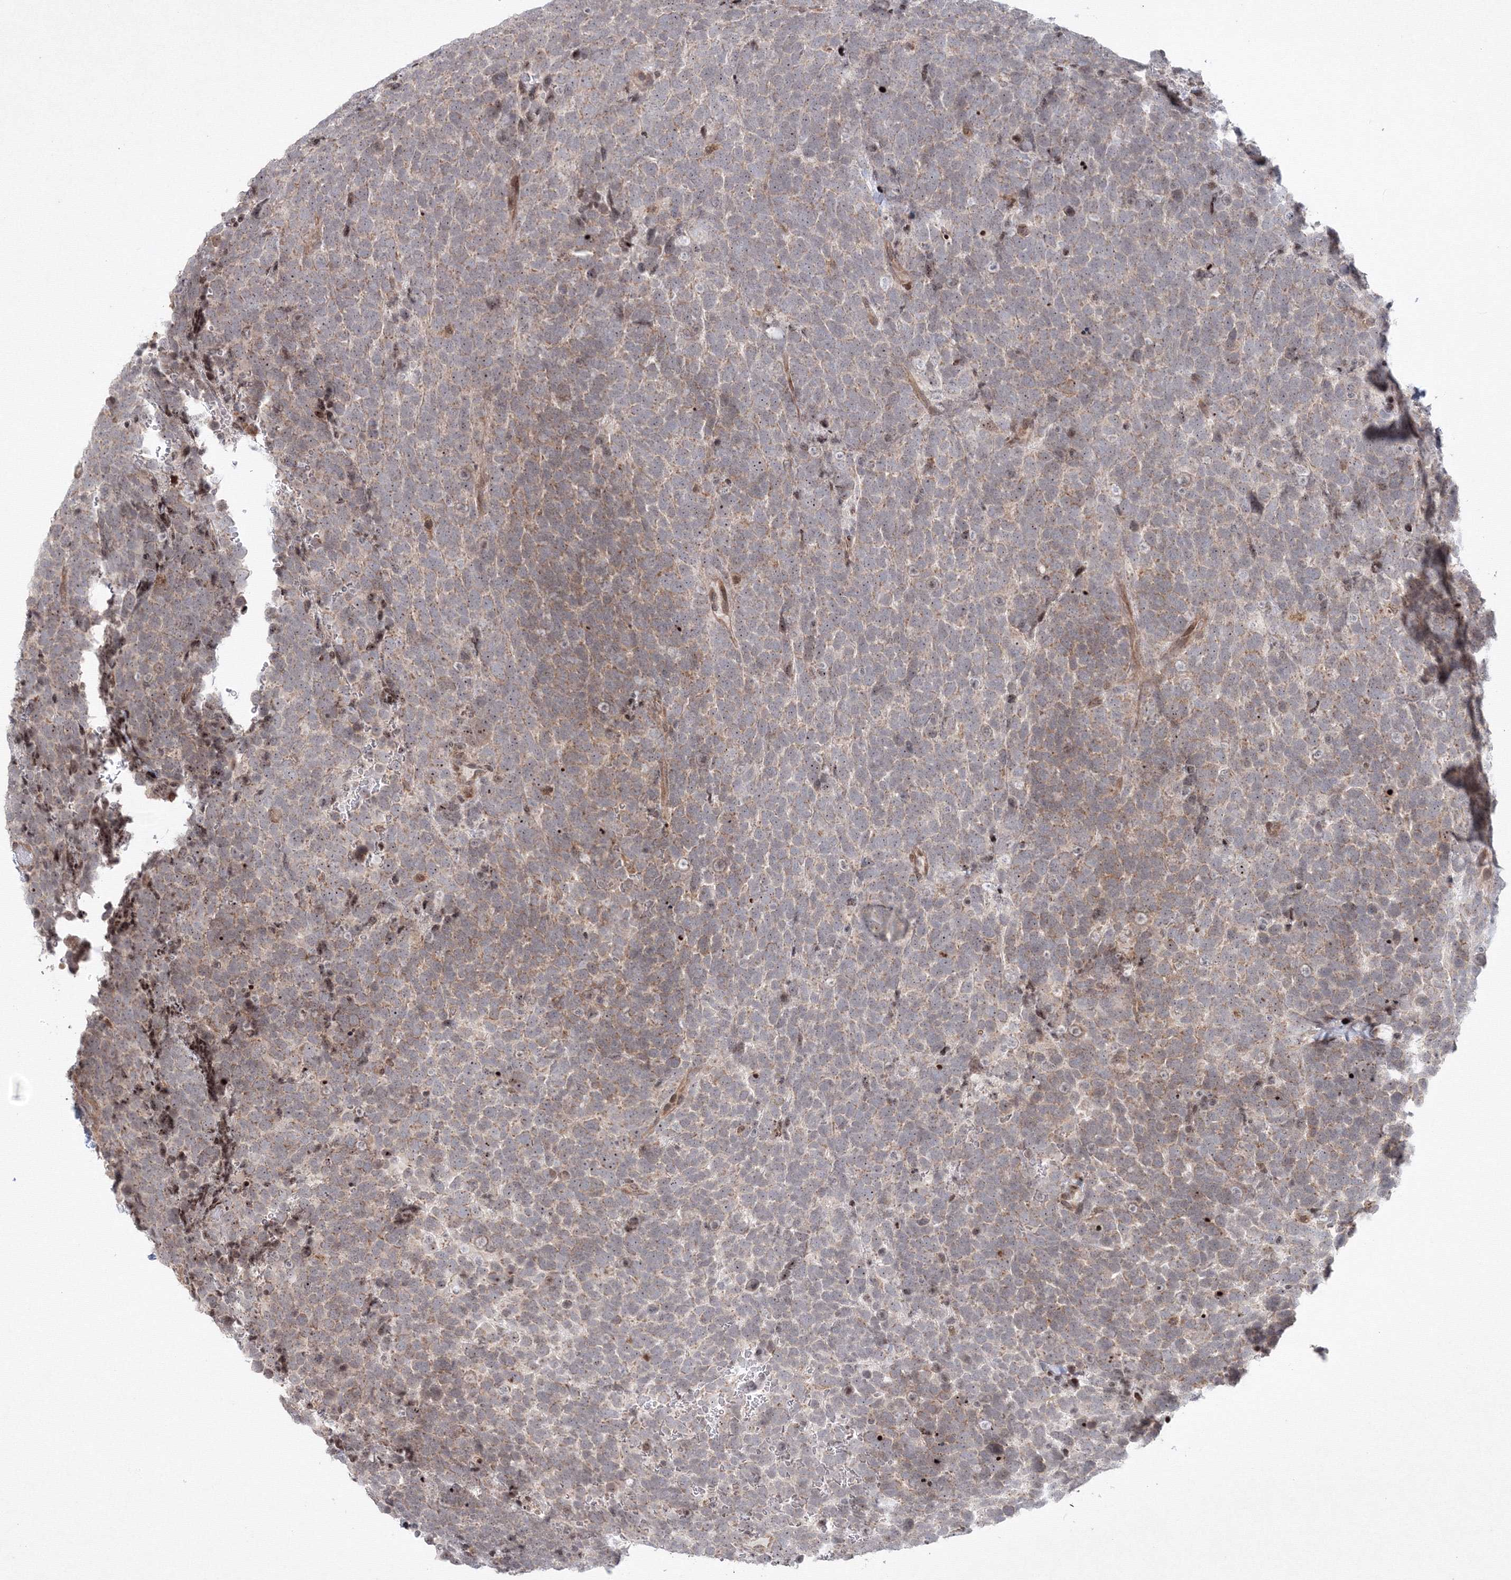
{"staining": {"intensity": "moderate", "quantity": "25%-75%", "location": "cytoplasmic/membranous"}, "tissue": "urothelial cancer", "cell_type": "Tumor cells", "image_type": "cancer", "snomed": [{"axis": "morphology", "description": "Urothelial carcinoma, High grade"}, {"axis": "topography", "description": "Urinary bladder"}], "caption": "Protein staining shows moderate cytoplasmic/membranous positivity in about 25%-75% of tumor cells in high-grade urothelial carcinoma.", "gene": "MKRN2", "patient": {"sex": "female", "age": 82}}